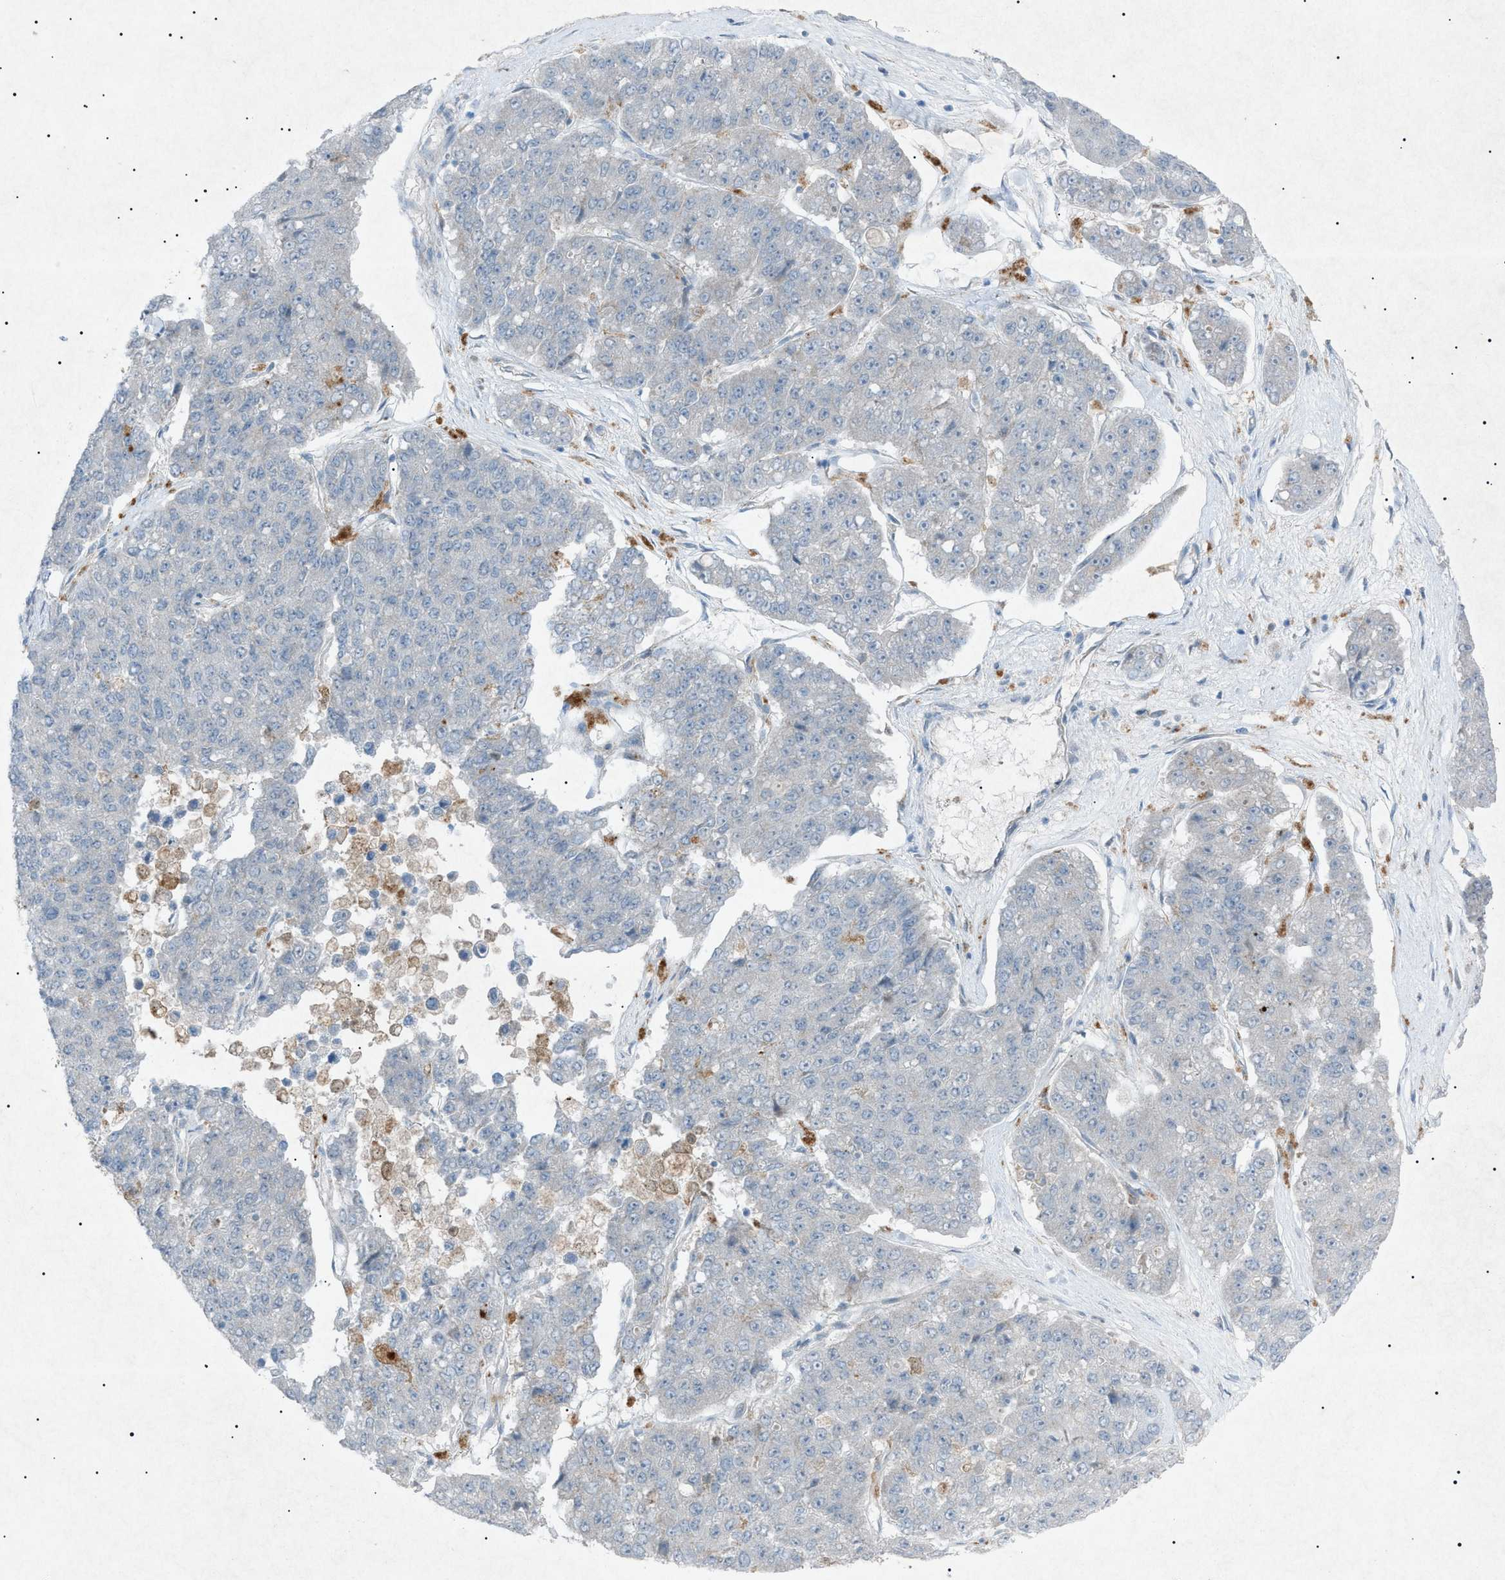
{"staining": {"intensity": "negative", "quantity": "none", "location": "none"}, "tissue": "pancreatic cancer", "cell_type": "Tumor cells", "image_type": "cancer", "snomed": [{"axis": "morphology", "description": "Adenocarcinoma, NOS"}, {"axis": "topography", "description": "Pancreas"}], "caption": "High power microscopy image of an immunohistochemistry photomicrograph of pancreatic cancer, revealing no significant expression in tumor cells.", "gene": "BTK", "patient": {"sex": "male", "age": 50}}